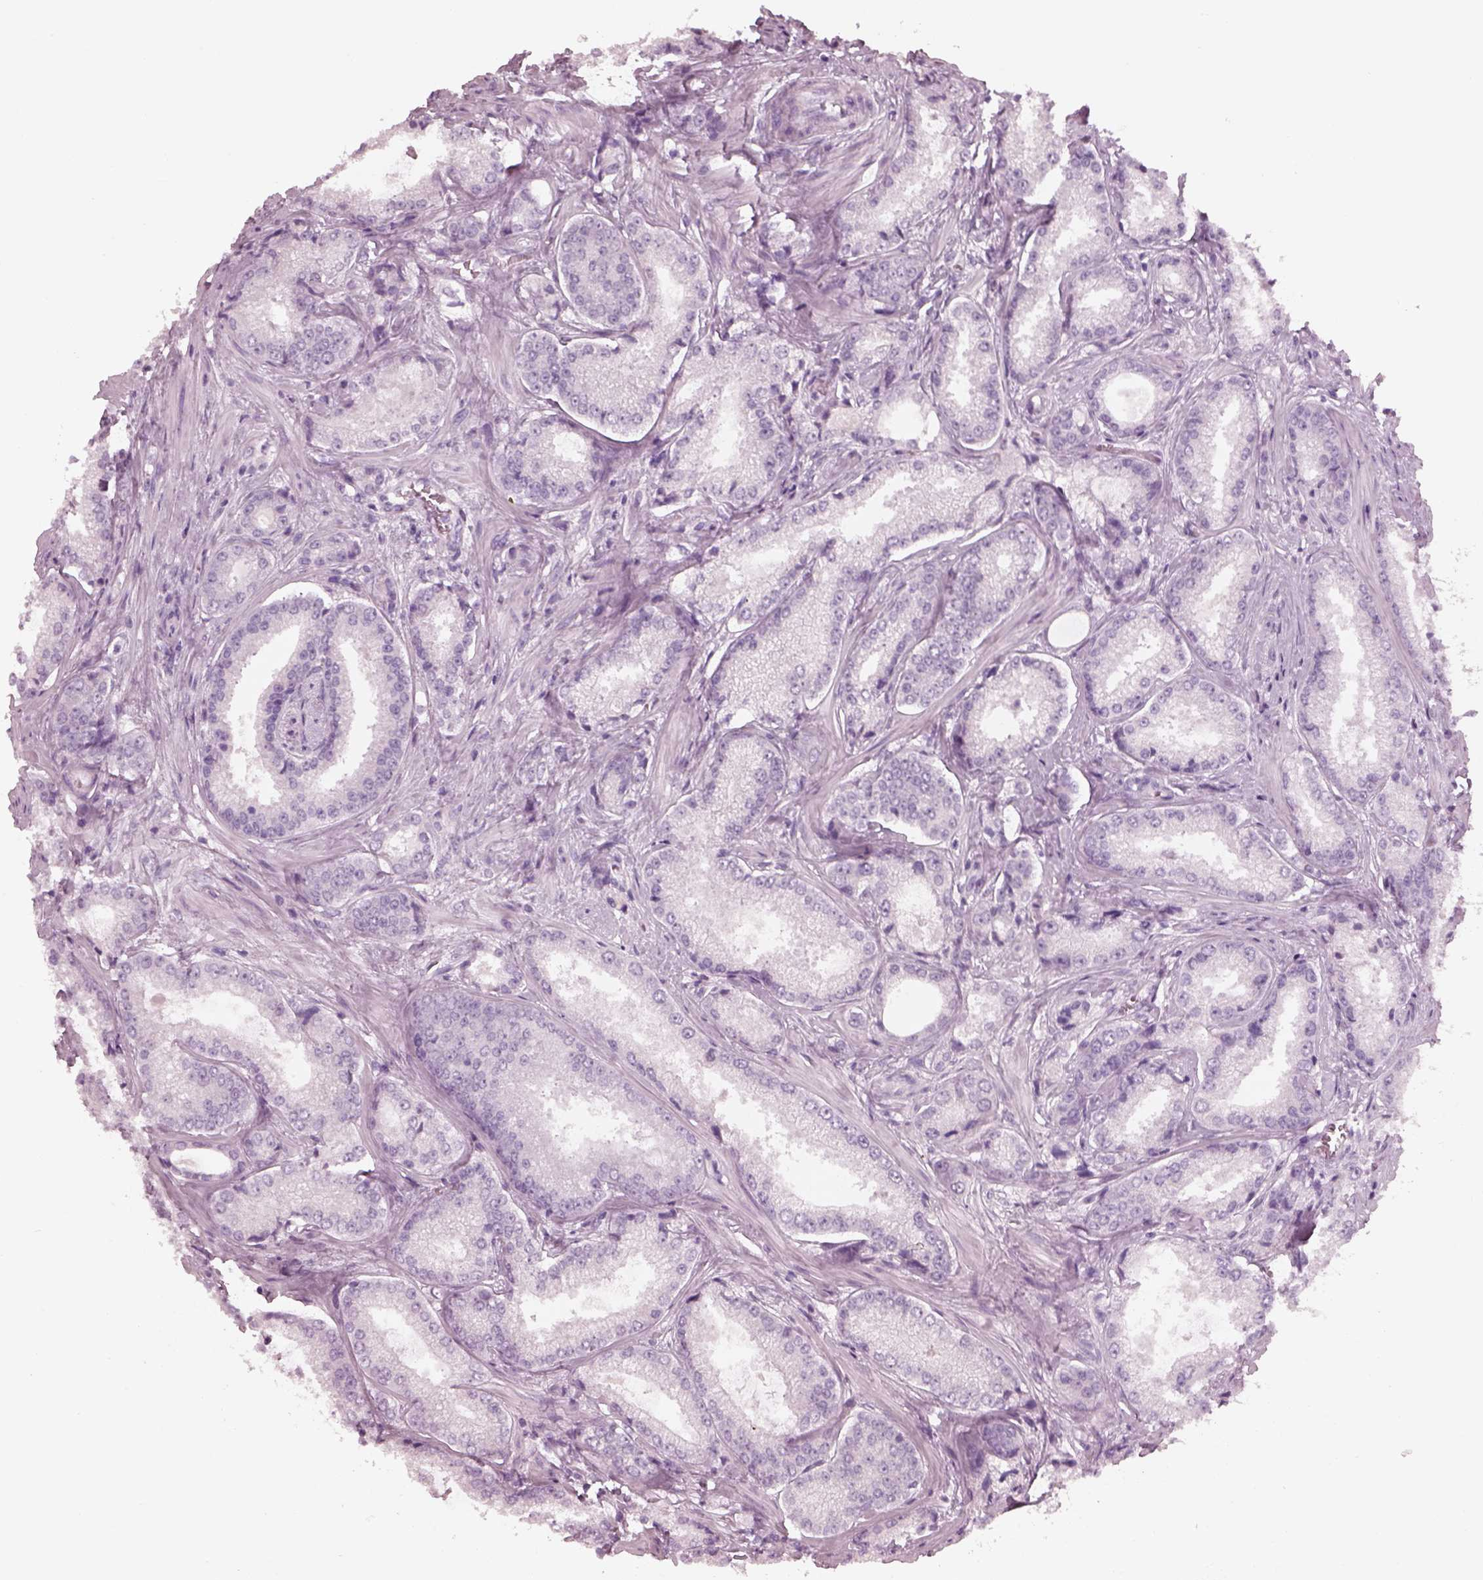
{"staining": {"intensity": "negative", "quantity": "none", "location": "none"}, "tissue": "prostate cancer", "cell_type": "Tumor cells", "image_type": "cancer", "snomed": [{"axis": "morphology", "description": "Adenocarcinoma, Low grade"}, {"axis": "topography", "description": "Prostate"}], "caption": "The photomicrograph exhibits no significant staining in tumor cells of prostate cancer (adenocarcinoma (low-grade)).", "gene": "KRTAP24-1", "patient": {"sex": "male", "age": 56}}